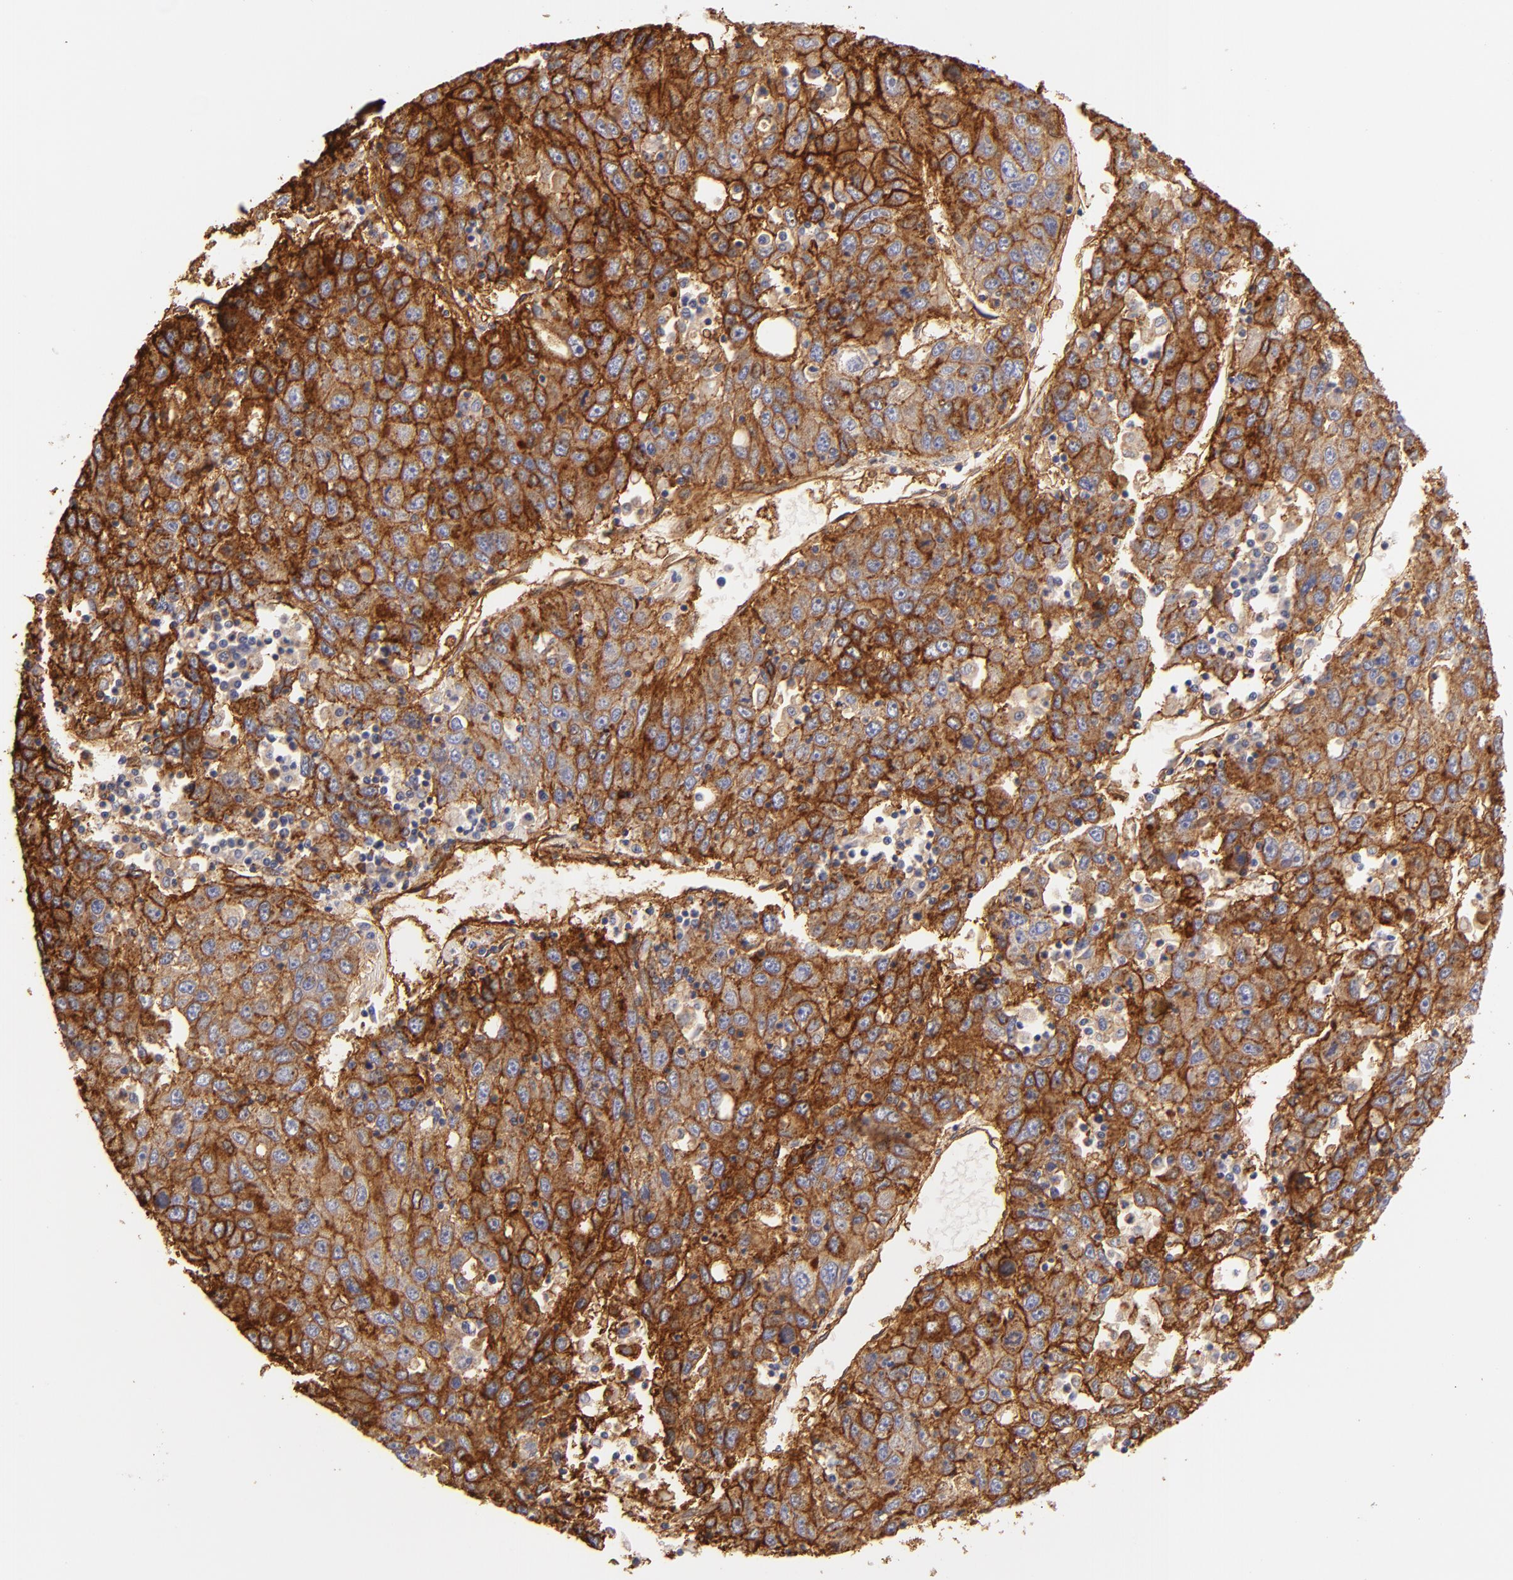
{"staining": {"intensity": "strong", "quantity": ">75%", "location": "cytoplasmic/membranous"}, "tissue": "liver cancer", "cell_type": "Tumor cells", "image_type": "cancer", "snomed": [{"axis": "morphology", "description": "Carcinoma, Hepatocellular, NOS"}, {"axis": "topography", "description": "Liver"}], "caption": "Liver cancer stained for a protein (brown) reveals strong cytoplasmic/membranous positive expression in about >75% of tumor cells.", "gene": "CD151", "patient": {"sex": "male", "age": 49}}